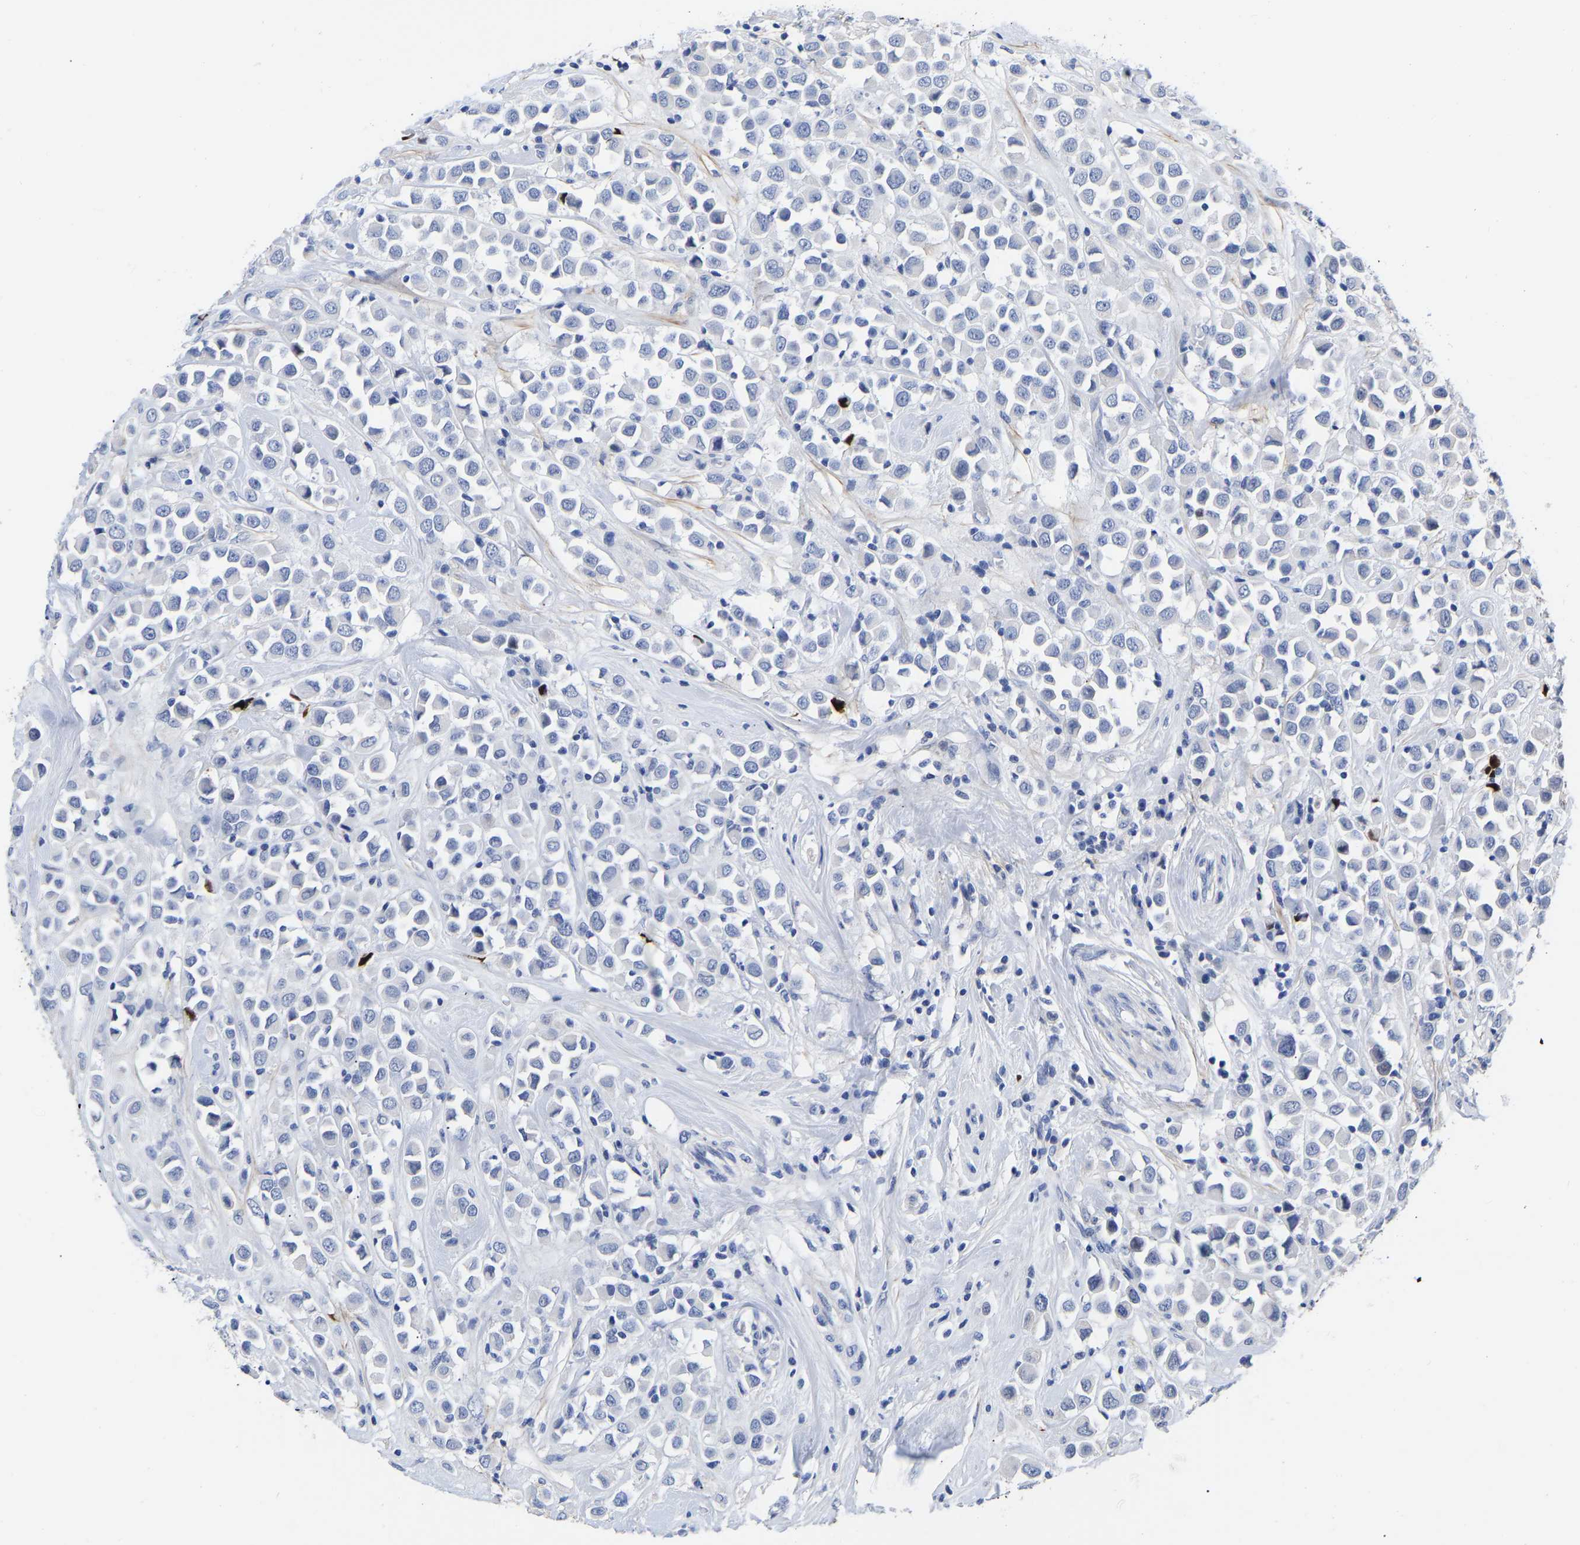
{"staining": {"intensity": "negative", "quantity": "none", "location": "none"}, "tissue": "breast cancer", "cell_type": "Tumor cells", "image_type": "cancer", "snomed": [{"axis": "morphology", "description": "Duct carcinoma"}, {"axis": "topography", "description": "Breast"}], "caption": "Human breast cancer (intraductal carcinoma) stained for a protein using immunohistochemistry shows no staining in tumor cells.", "gene": "GPA33", "patient": {"sex": "female", "age": 61}}